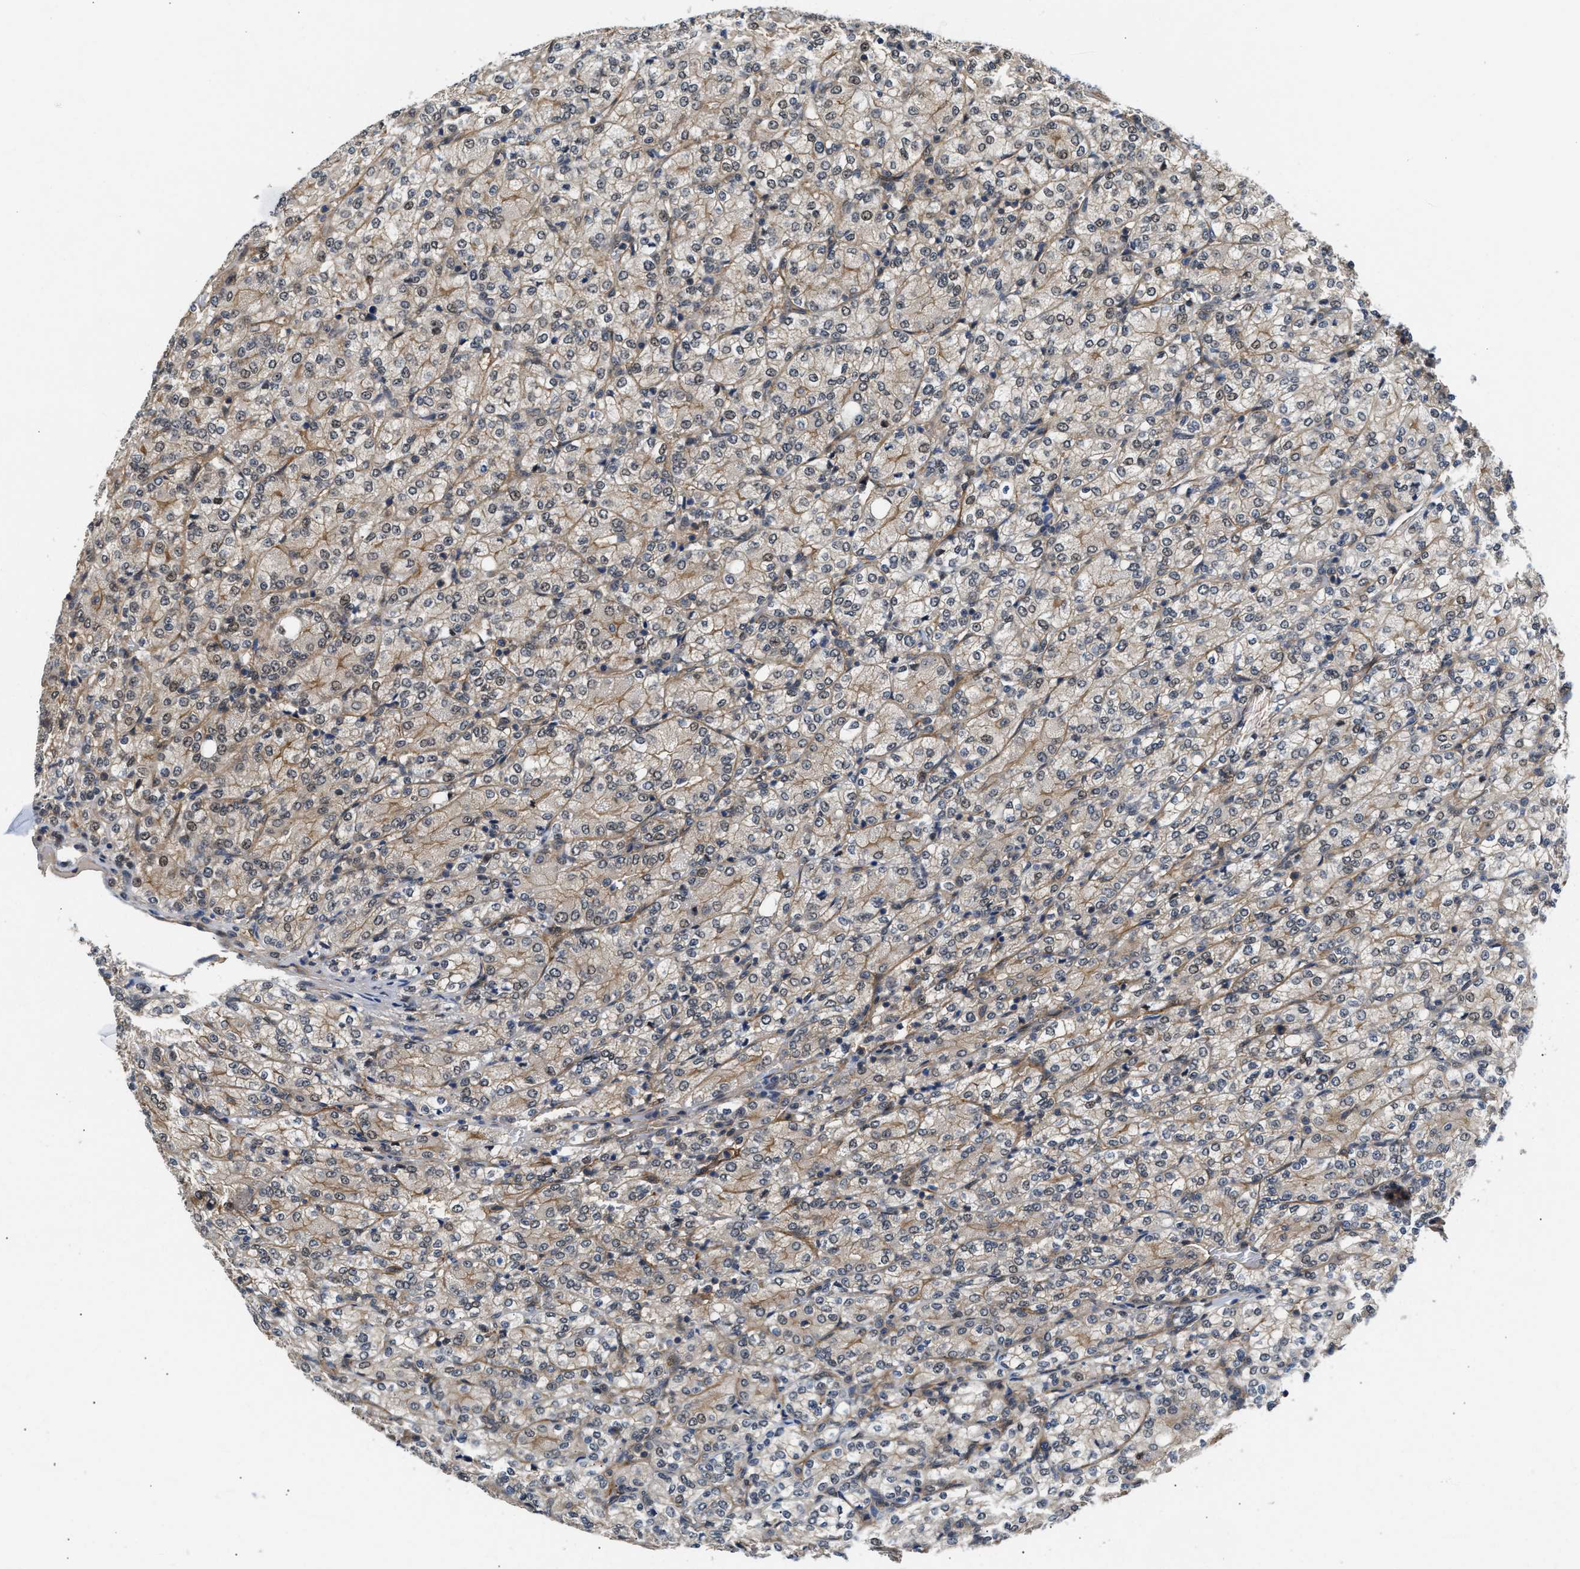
{"staining": {"intensity": "weak", "quantity": "25%-75%", "location": "cytoplasmic/membranous,nuclear"}, "tissue": "renal cancer", "cell_type": "Tumor cells", "image_type": "cancer", "snomed": [{"axis": "morphology", "description": "Adenocarcinoma, NOS"}, {"axis": "topography", "description": "Kidney"}], "caption": "Renal adenocarcinoma was stained to show a protein in brown. There is low levels of weak cytoplasmic/membranous and nuclear expression in about 25%-75% of tumor cells. (IHC, brightfield microscopy, high magnification).", "gene": "COPS2", "patient": {"sex": "male", "age": 77}}